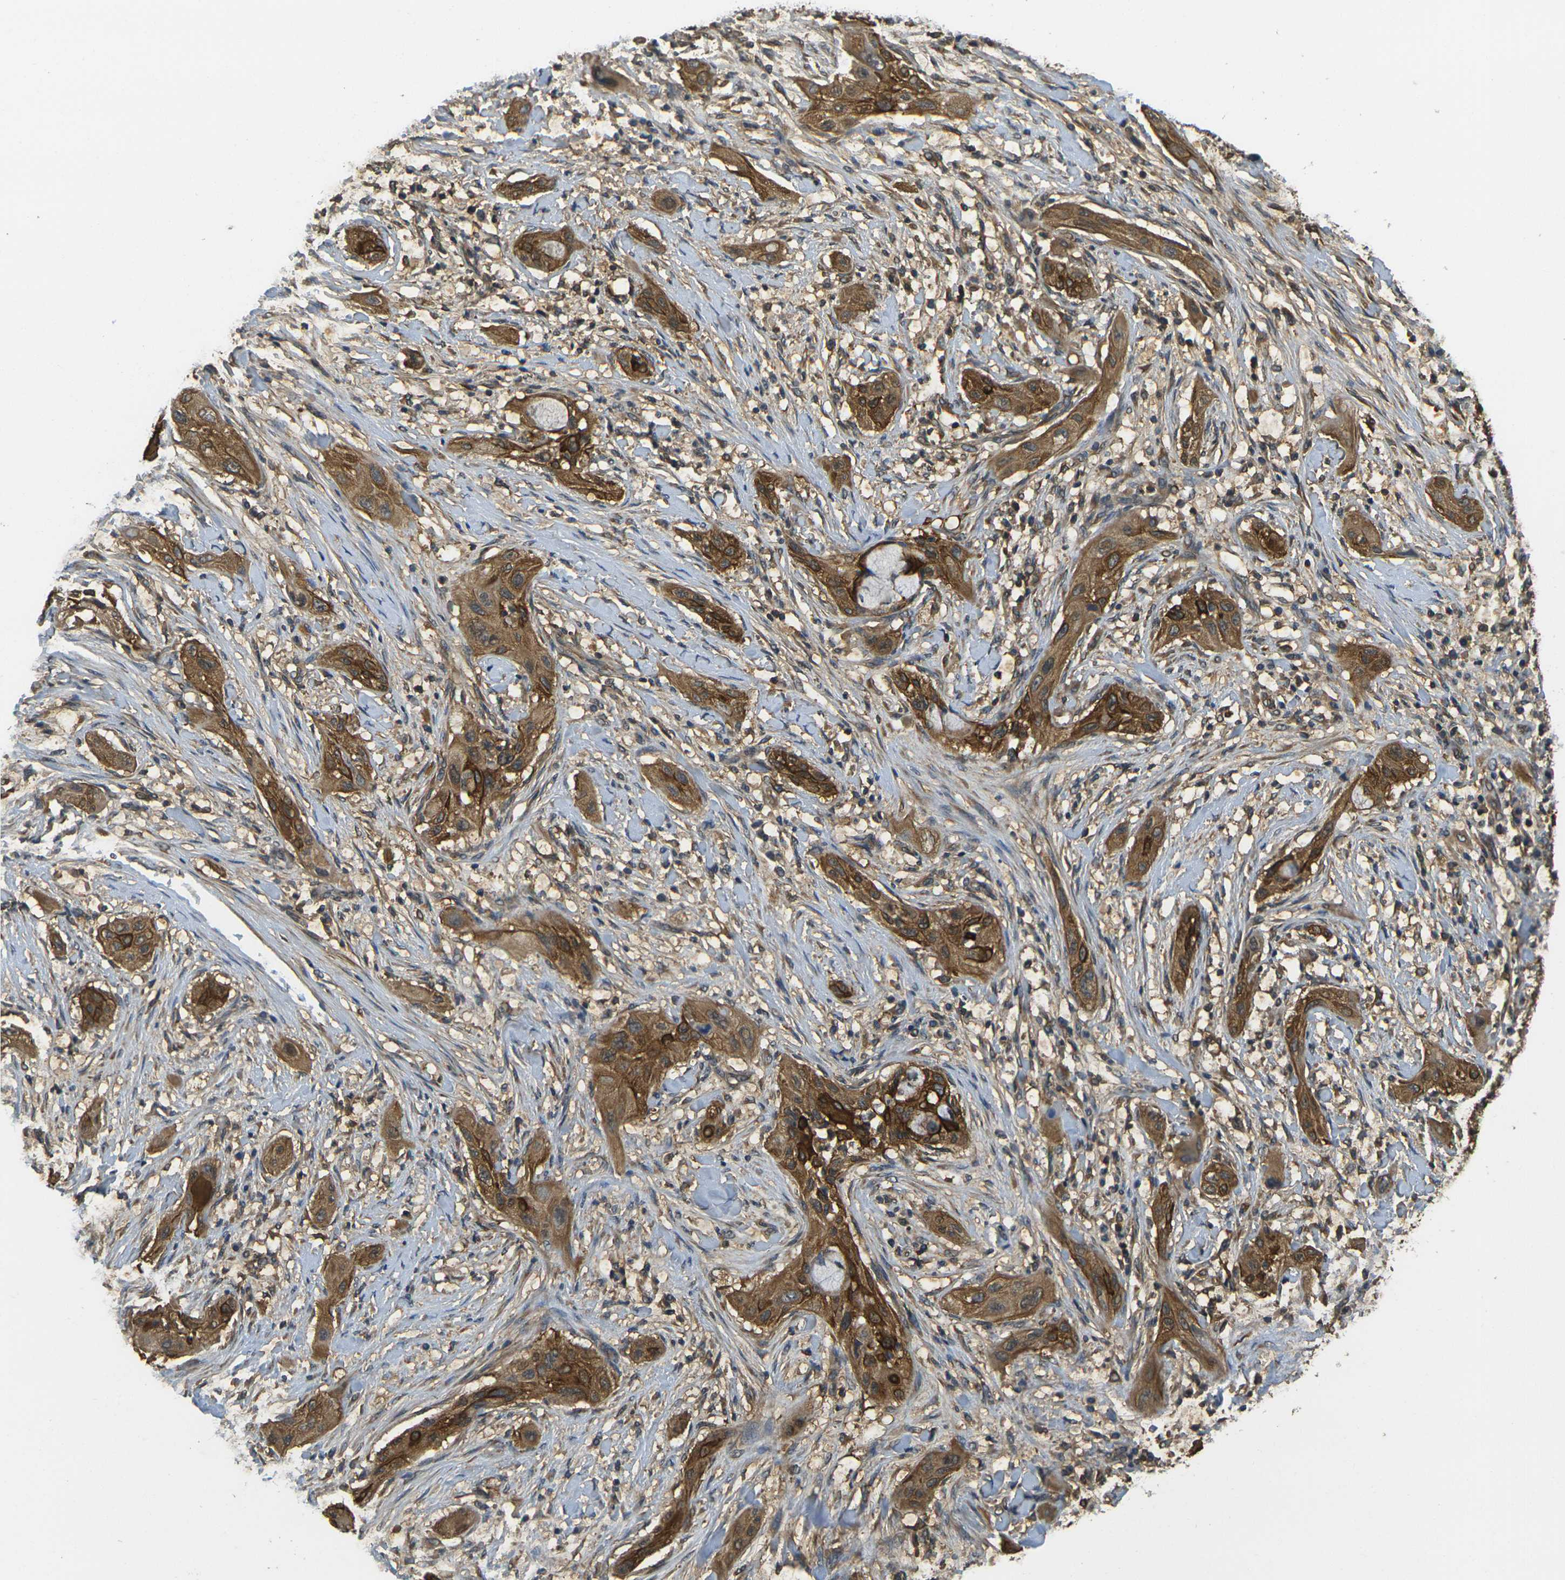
{"staining": {"intensity": "strong", "quantity": ">75%", "location": "cytoplasmic/membranous"}, "tissue": "lung cancer", "cell_type": "Tumor cells", "image_type": "cancer", "snomed": [{"axis": "morphology", "description": "Squamous cell carcinoma, NOS"}, {"axis": "topography", "description": "Lung"}], "caption": "Lung squamous cell carcinoma stained with a protein marker reveals strong staining in tumor cells.", "gene": "CAST", "patient": {"sex": "female", "age": 47}}